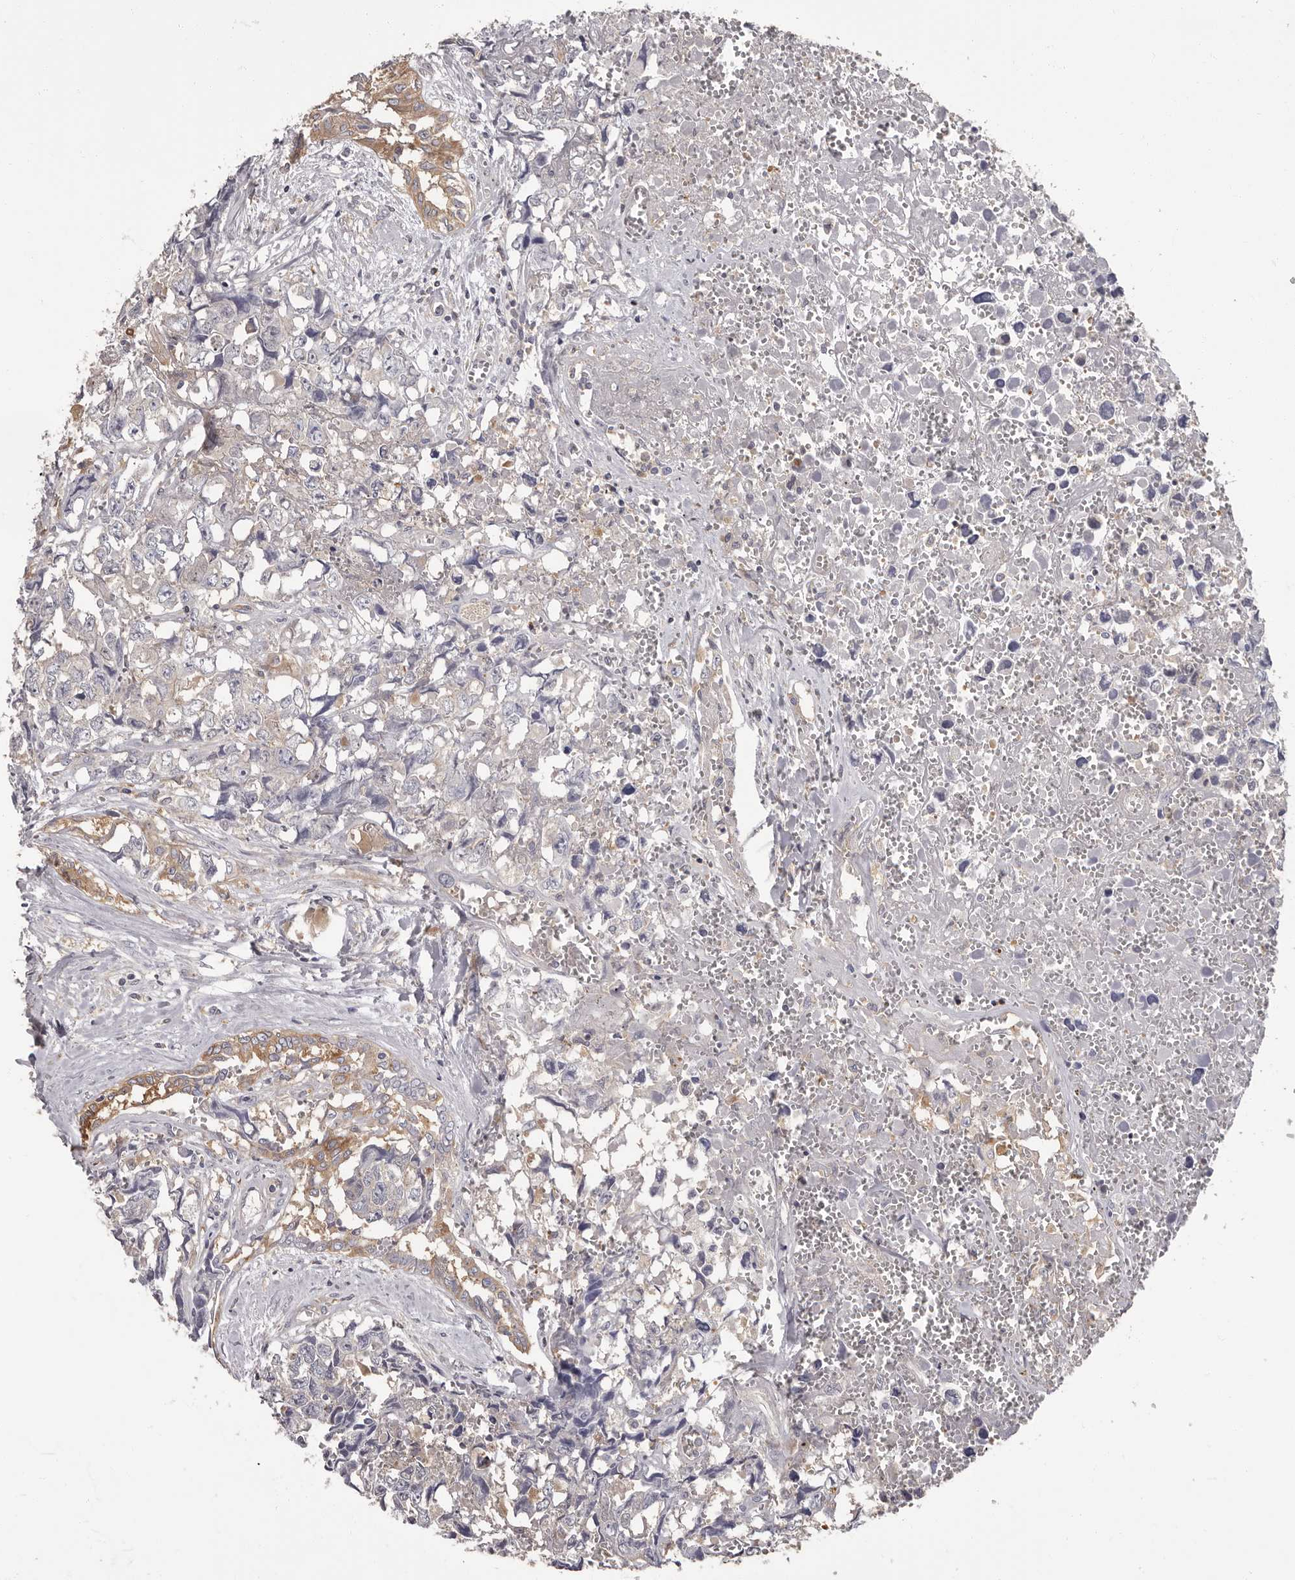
{"staining": {"intensity": "negative", "quantity": "none", "location": "none"}, "tissue": "testis cancer", "cell_type": "Tumor cells", "image_type": "cancer", "snomed": [{"axis": "morphology", "description": "Carcinoma, Embryonal, NOS"}, {"axis": "topography", "description": "Testis"}], "caption": "Immunohistochemistry of testis cancer reveals no expression in tumor cells.", "gene": "APEH", "patient": {"sex": "male", "age": 31}}